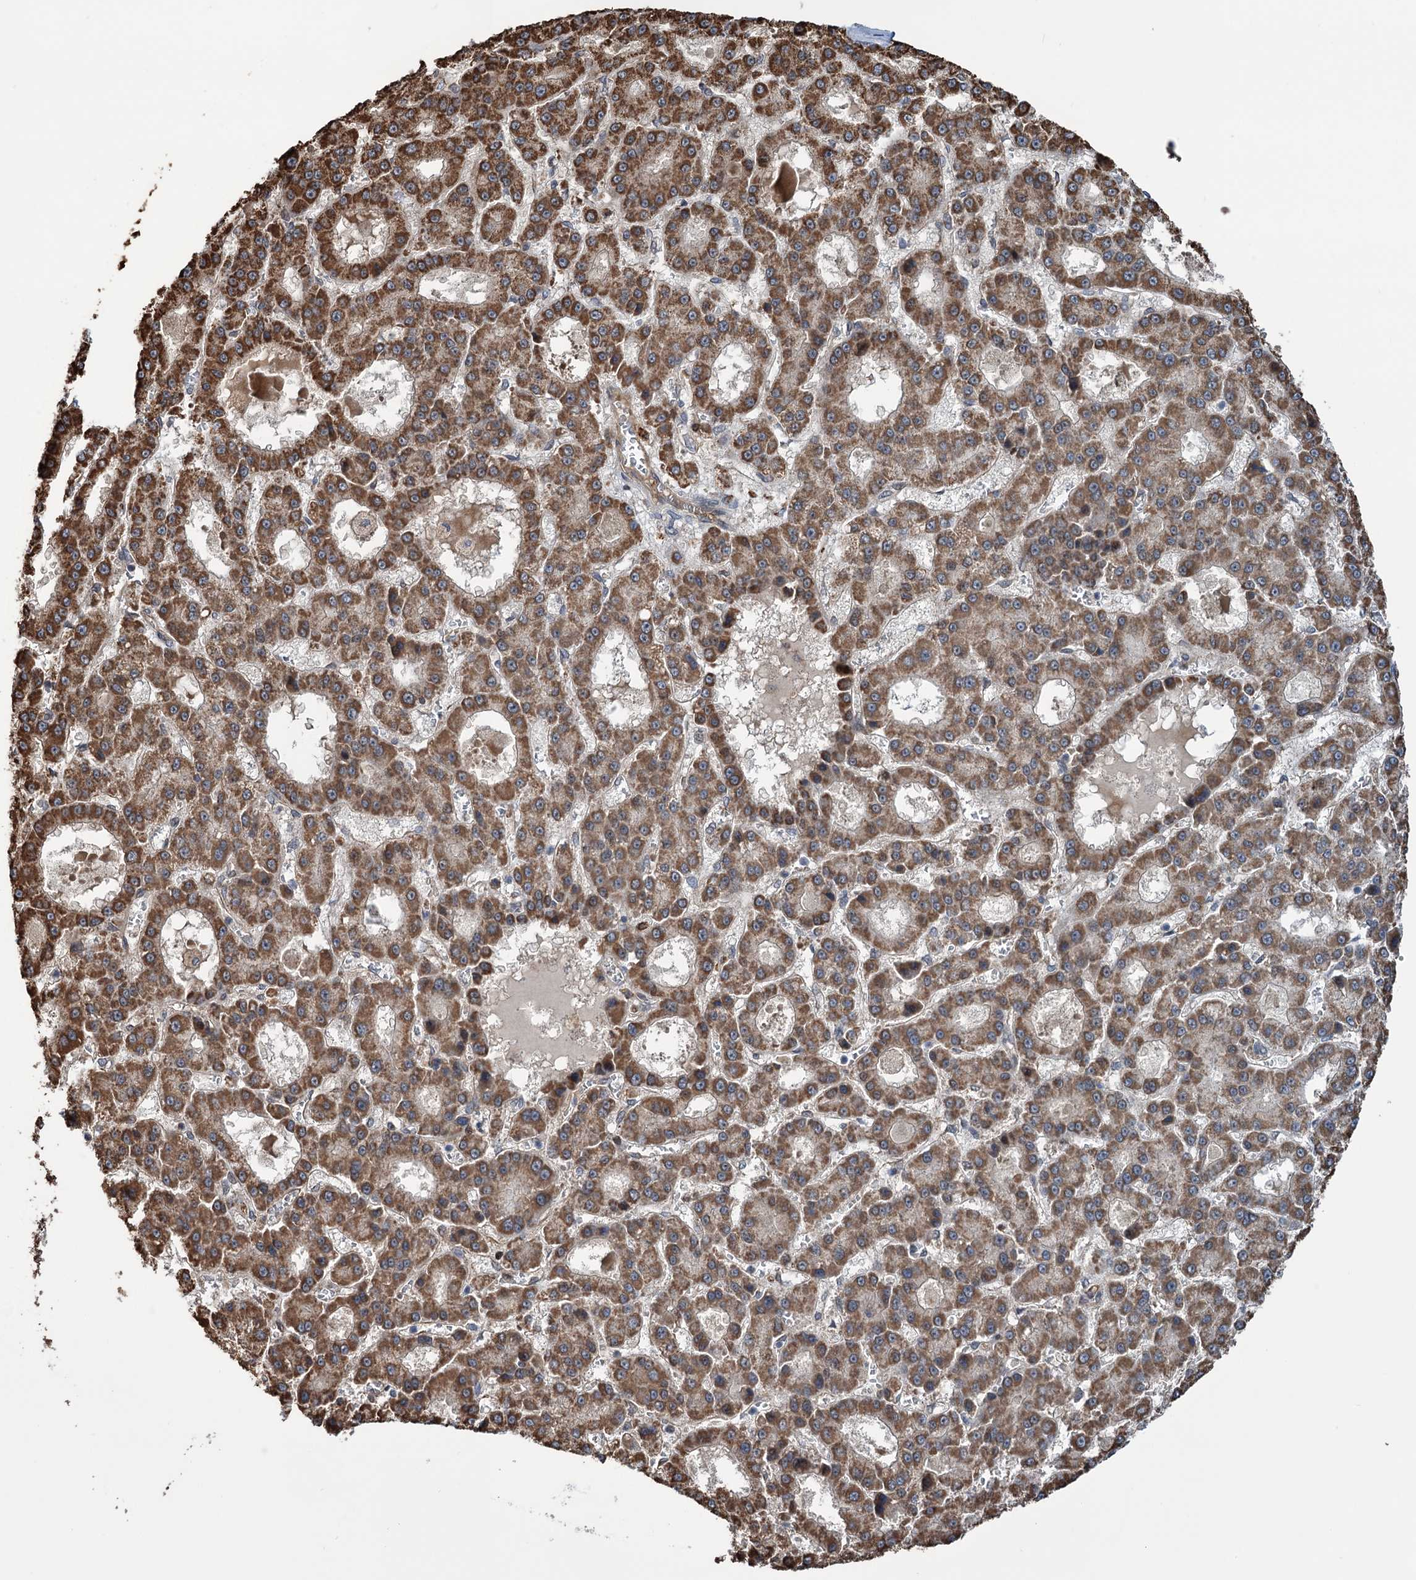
{"staining": {"intensity": "moderate", "quantity": ">75%", "location": "cytoplasmic/membranous"}, "tissue": "liver cancer", "cell_type": "Tumor cells", "image_type": "cancer", "snomed": [{"axis": "morphology", "description": "Carcinoma, Hepatocellular, NOS"}, {"axis": "topography", "description": "Liver"}], "caption": "Approximately >75% of tumor cells in hepatocellular carcinoma (liver) reveal moderate cytoplasmic/membranous protein positivity as visualized by brown immunohistochemical staining.", "gene": "NCAPD2", "patient": {"sex": "male", "age": 70}}